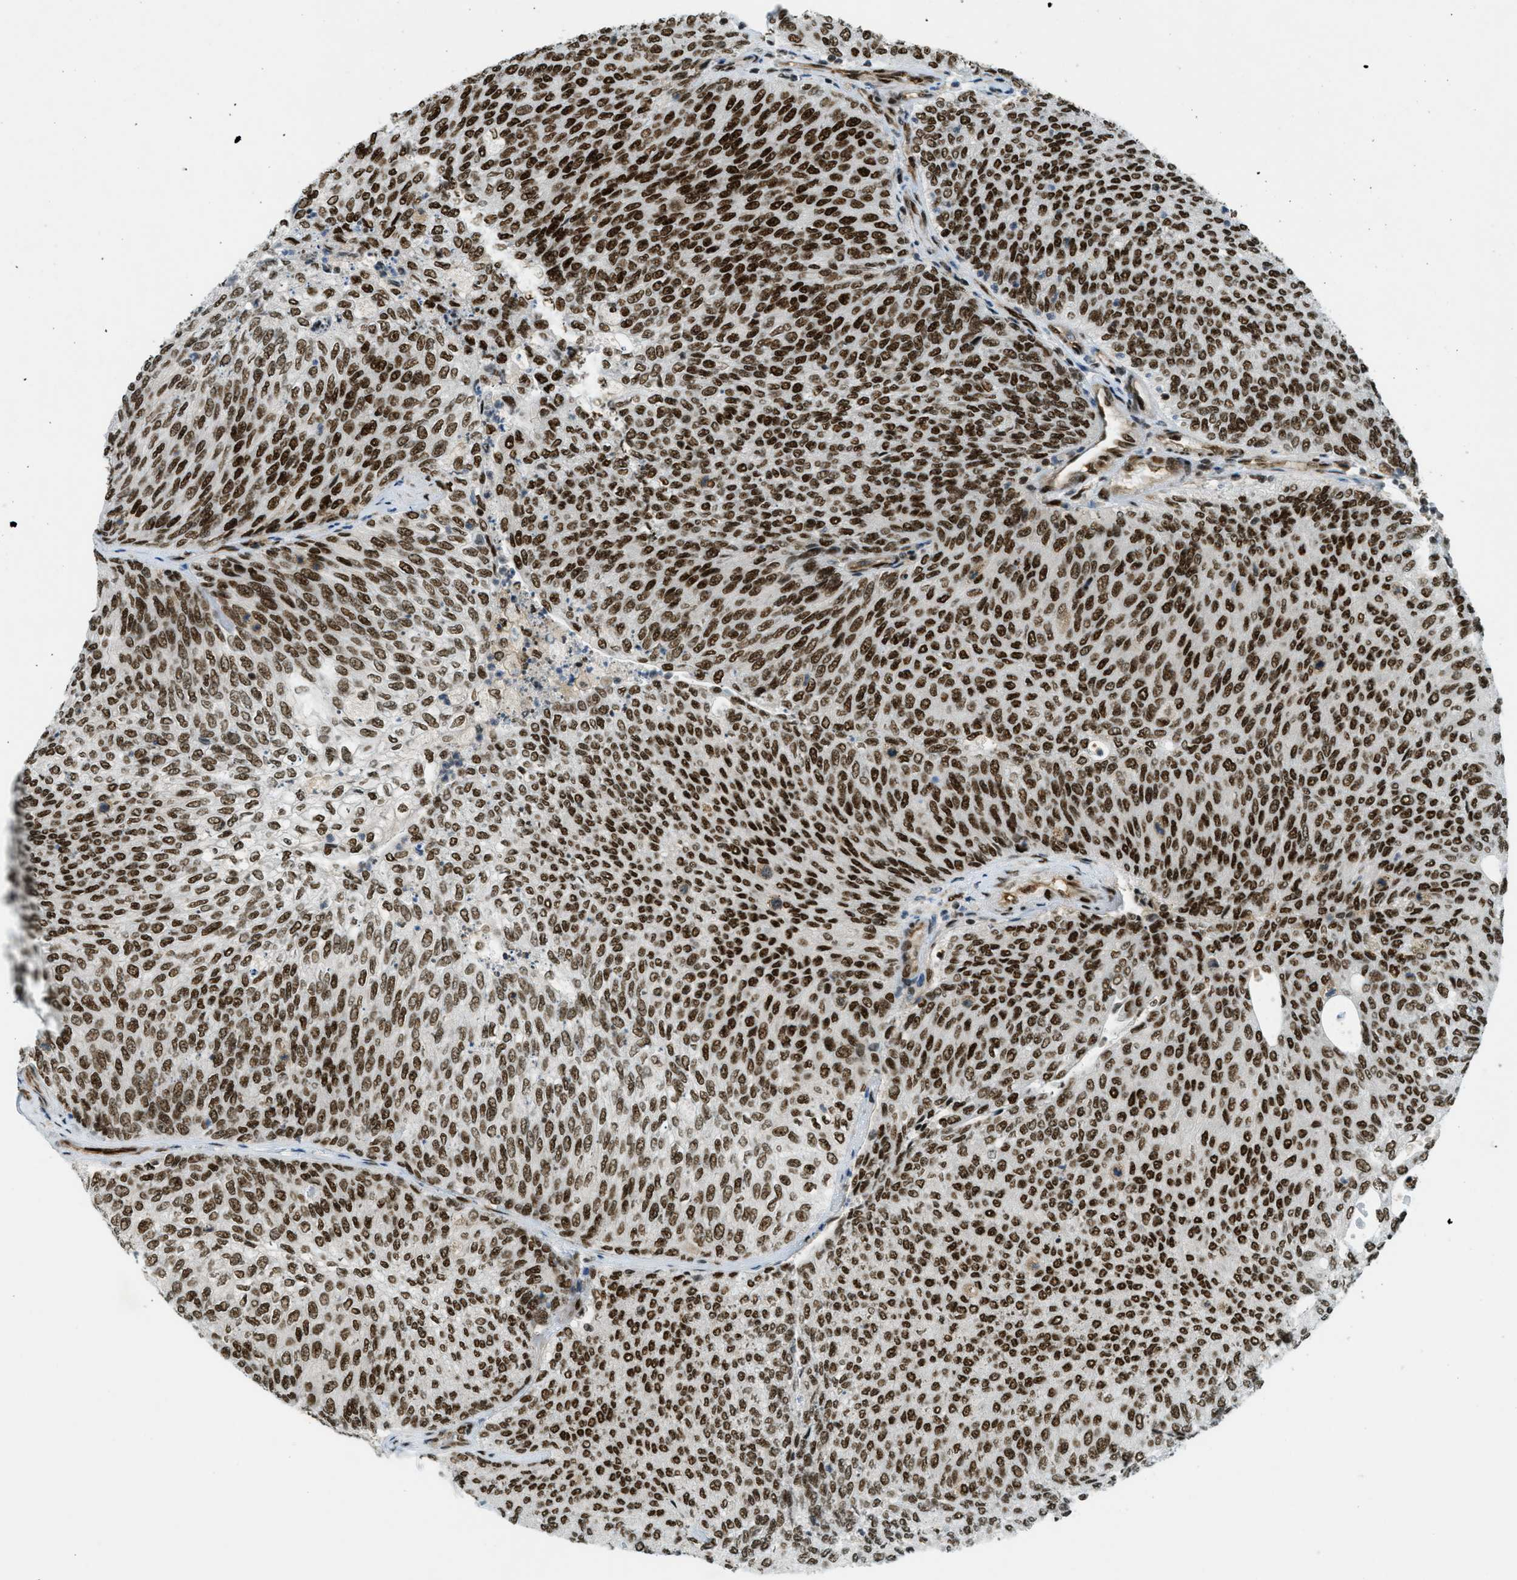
{"staining": {"intensity": "strong", "quantity": ">75%", "location": "nuclear"}, "tissue": "urothelial cancer", "cell_type": "Tumor cells", "image_type": "cancer", "snomed": [{"axis": "morphology", "description": "Urothelial carcinoma, Low grade"}, {"axis": "topography", "description": "Urinary bladder"}], "caption": "Strong nuclear positivity for a protein is appreciated in approximately >75% of tumor cells of low-grade urothelial carcinoma using IHC.", "gene": "ZFR", "patient": {"sex": "female", "age": 79}}